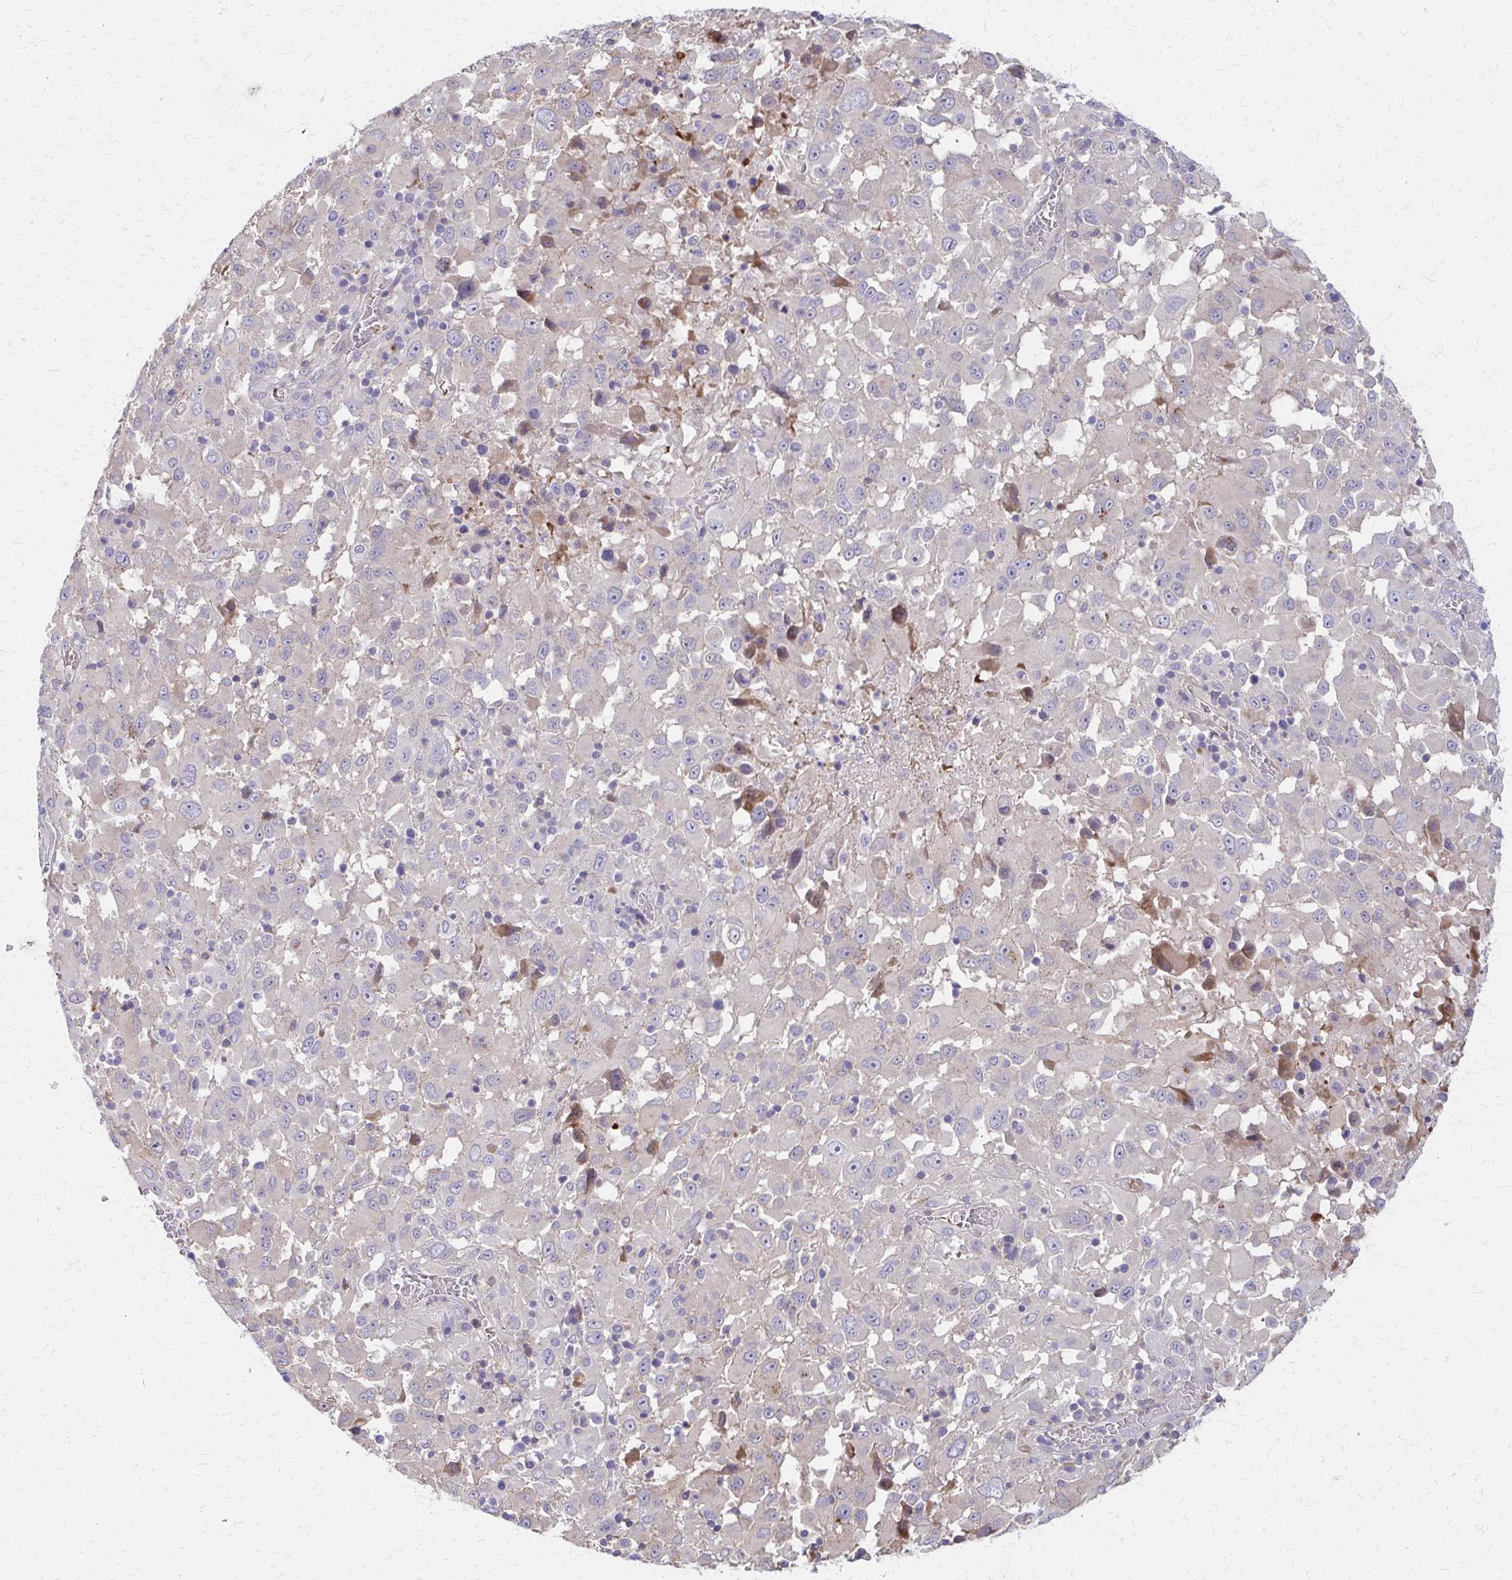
{"staining": {"intensity": "negative", "quantity": "none", "location": "none"}, "tissue": "melanoma", "cell_type": "Tumor cells", "image_type": "cancer", "snomed": [{"axis": "morphology", "description": "Malignant melanoma, Metastatic site"}, {"axis": "topography", "description": "Soft tissue"}], "caption": "This is an IHC photomicrograph of malignant melanoma (metastatic site). There is no expression in tumor cells.", "gene": "IFI44L", "patient": {"sex": "male", "age": 50}}